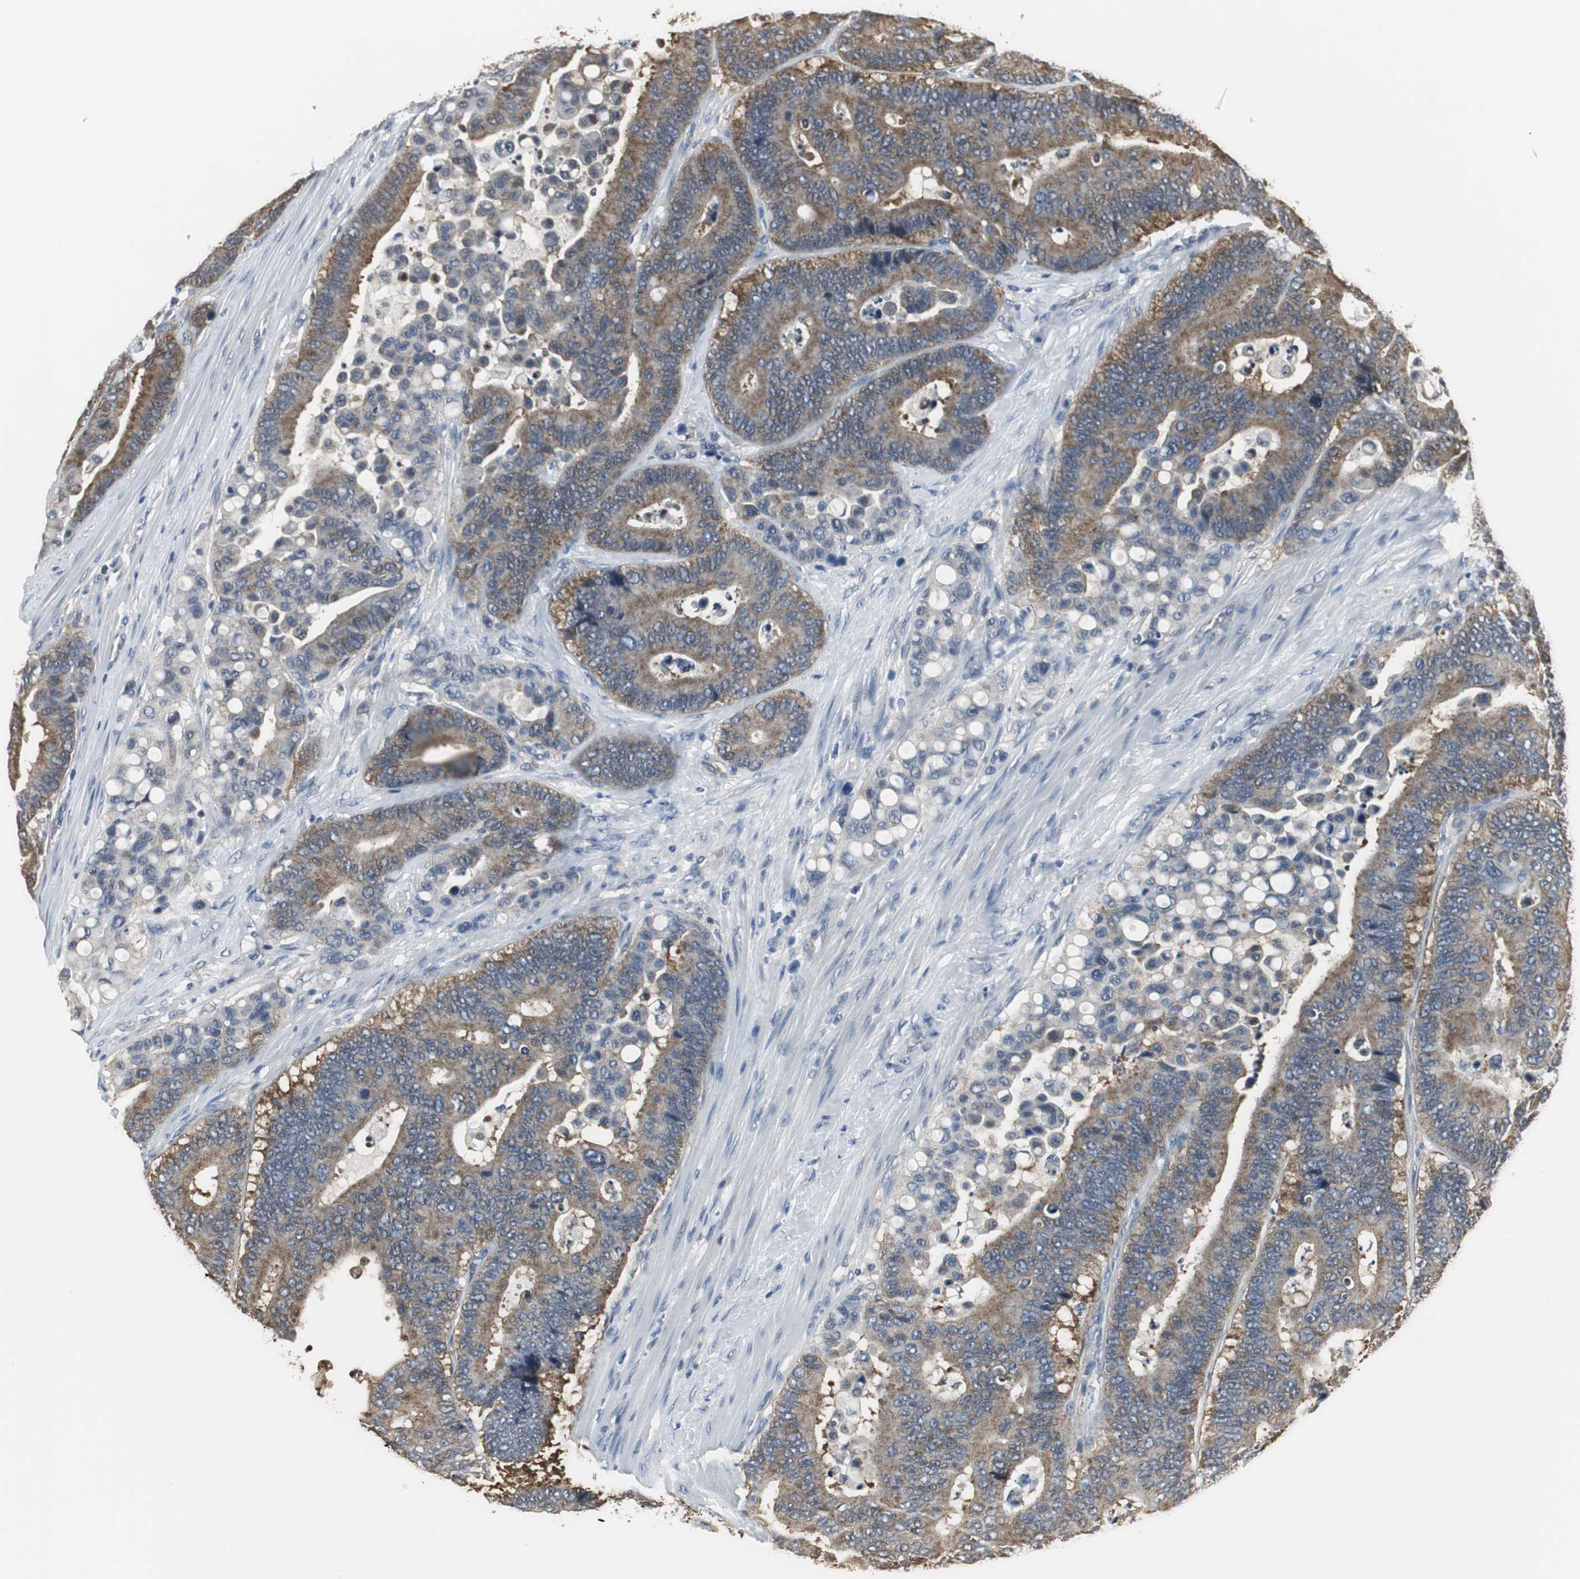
{"staining": {"intensity": "weak", "quantity": ">75%", "location": "cytoplasmic/membranous"}, "tissue": "colorectal cancer", "cell_type": "Tumor cells", "image_type": "cancer", "snomed": [{"axis": "morphology", "description": "Normal tissue, NOS"}, {"axis": "morphology", "description": "Adenocarcinoma, NOS"}, {"axis": "topography", "description": "Colon"}], "caption": "Tumor cells exhibit low levels of weak cytoplasmic/membranous staining in about >75% of cells in human colorectal cancer (adenocarcinoma). The protein of interest is shown in brown color, while the nuclei are stained blue.", "gene": "CCT5", "patient": {"sex": "male", "age": 82}}